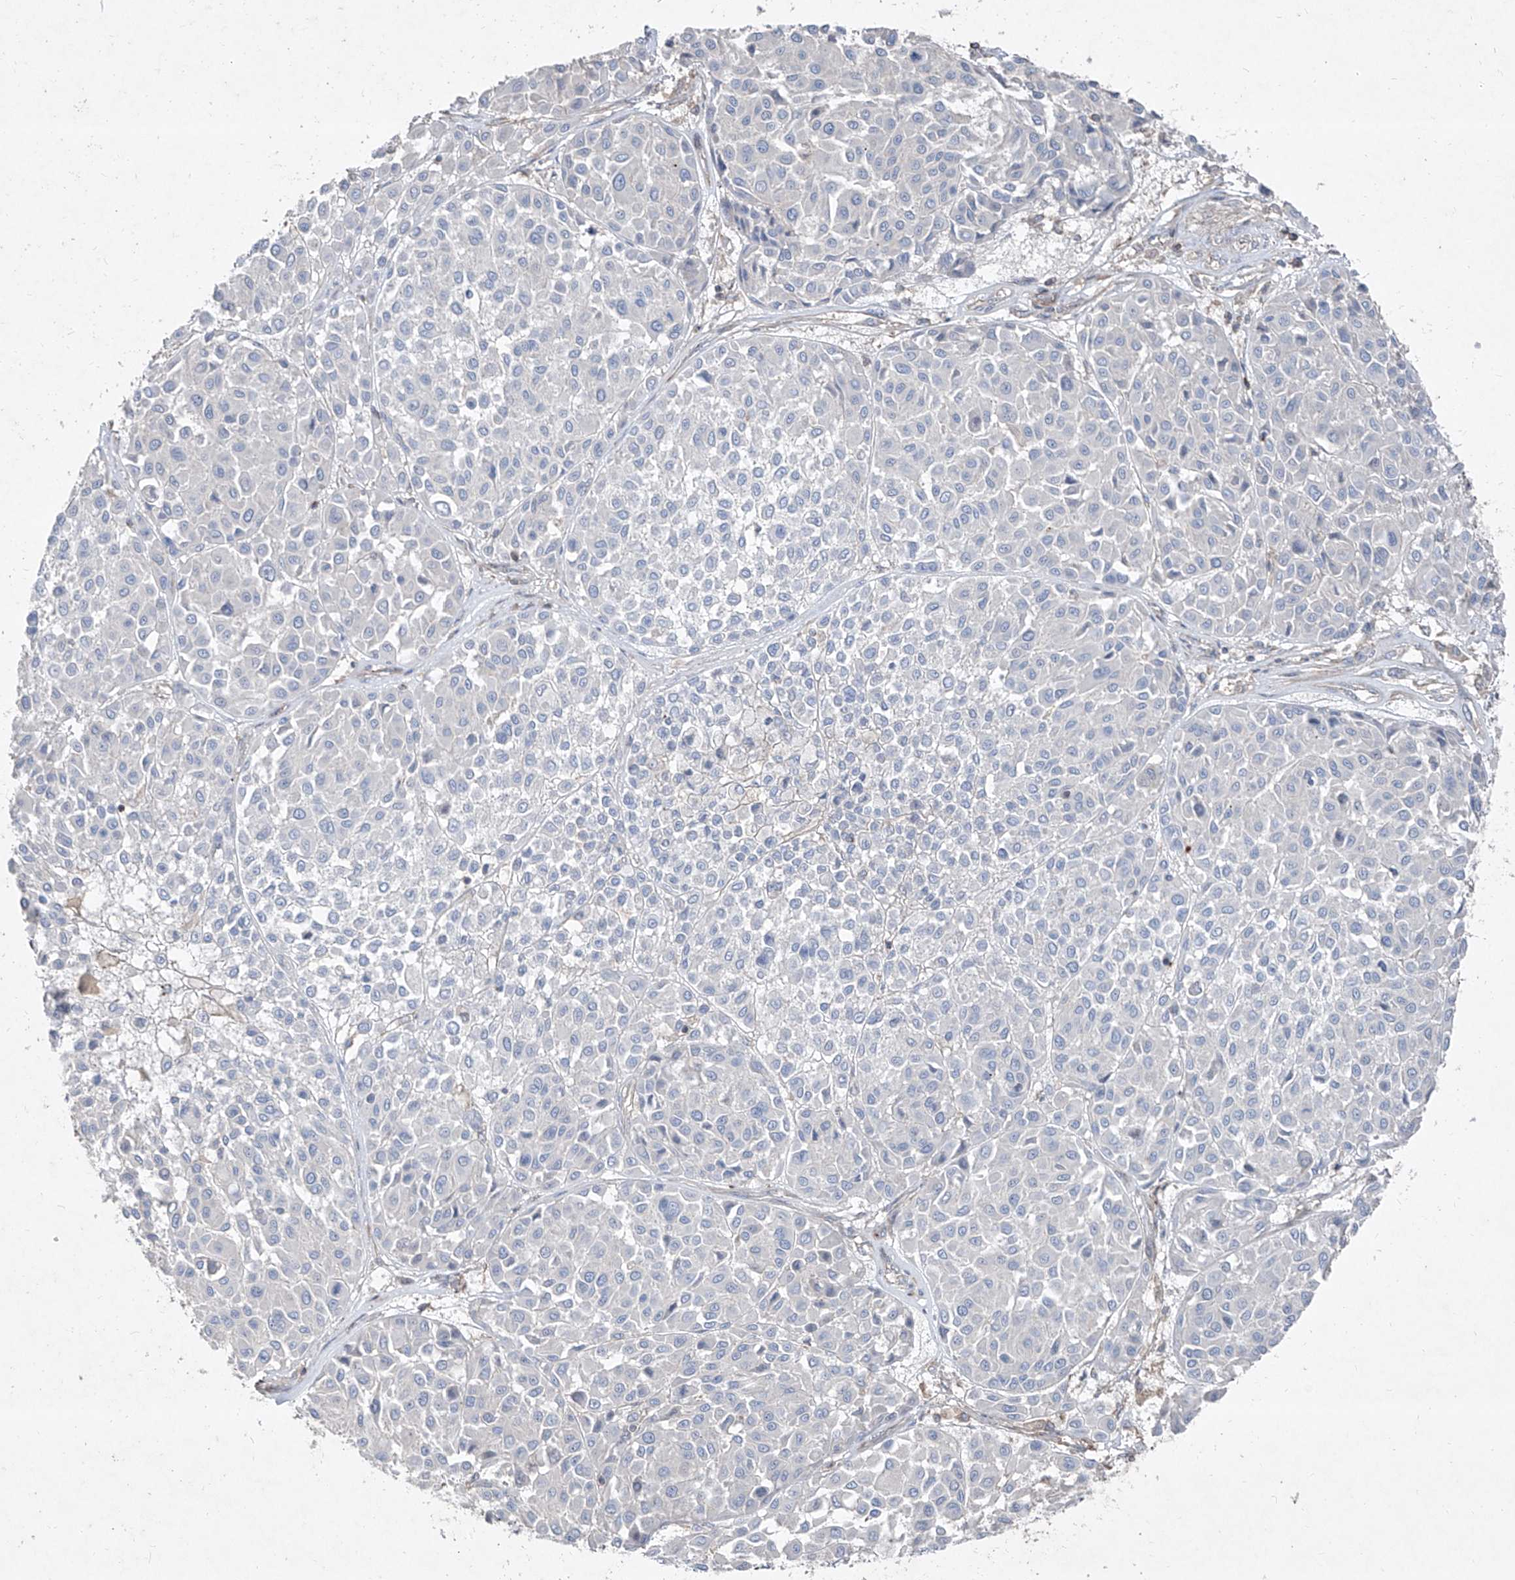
{"staining": {"intensity": "negative", "quantity": "none", "location": "none"}, "tissue": "melanoma", "cell_type": "Tumor cells", "image_type": "cancer", "snomed": [{"axis": "morphology", "description": "Malignant melanoma, Metastatic site"}, {"axis": "topography", "description": "Soft tissue"}], "caption": "This is an immunohistochemistry (IHC) micrograph of melanoma. There is no staining in tumor cells.", "gene": "UFD1", "patient": {"sex": "male", "age": 41}}